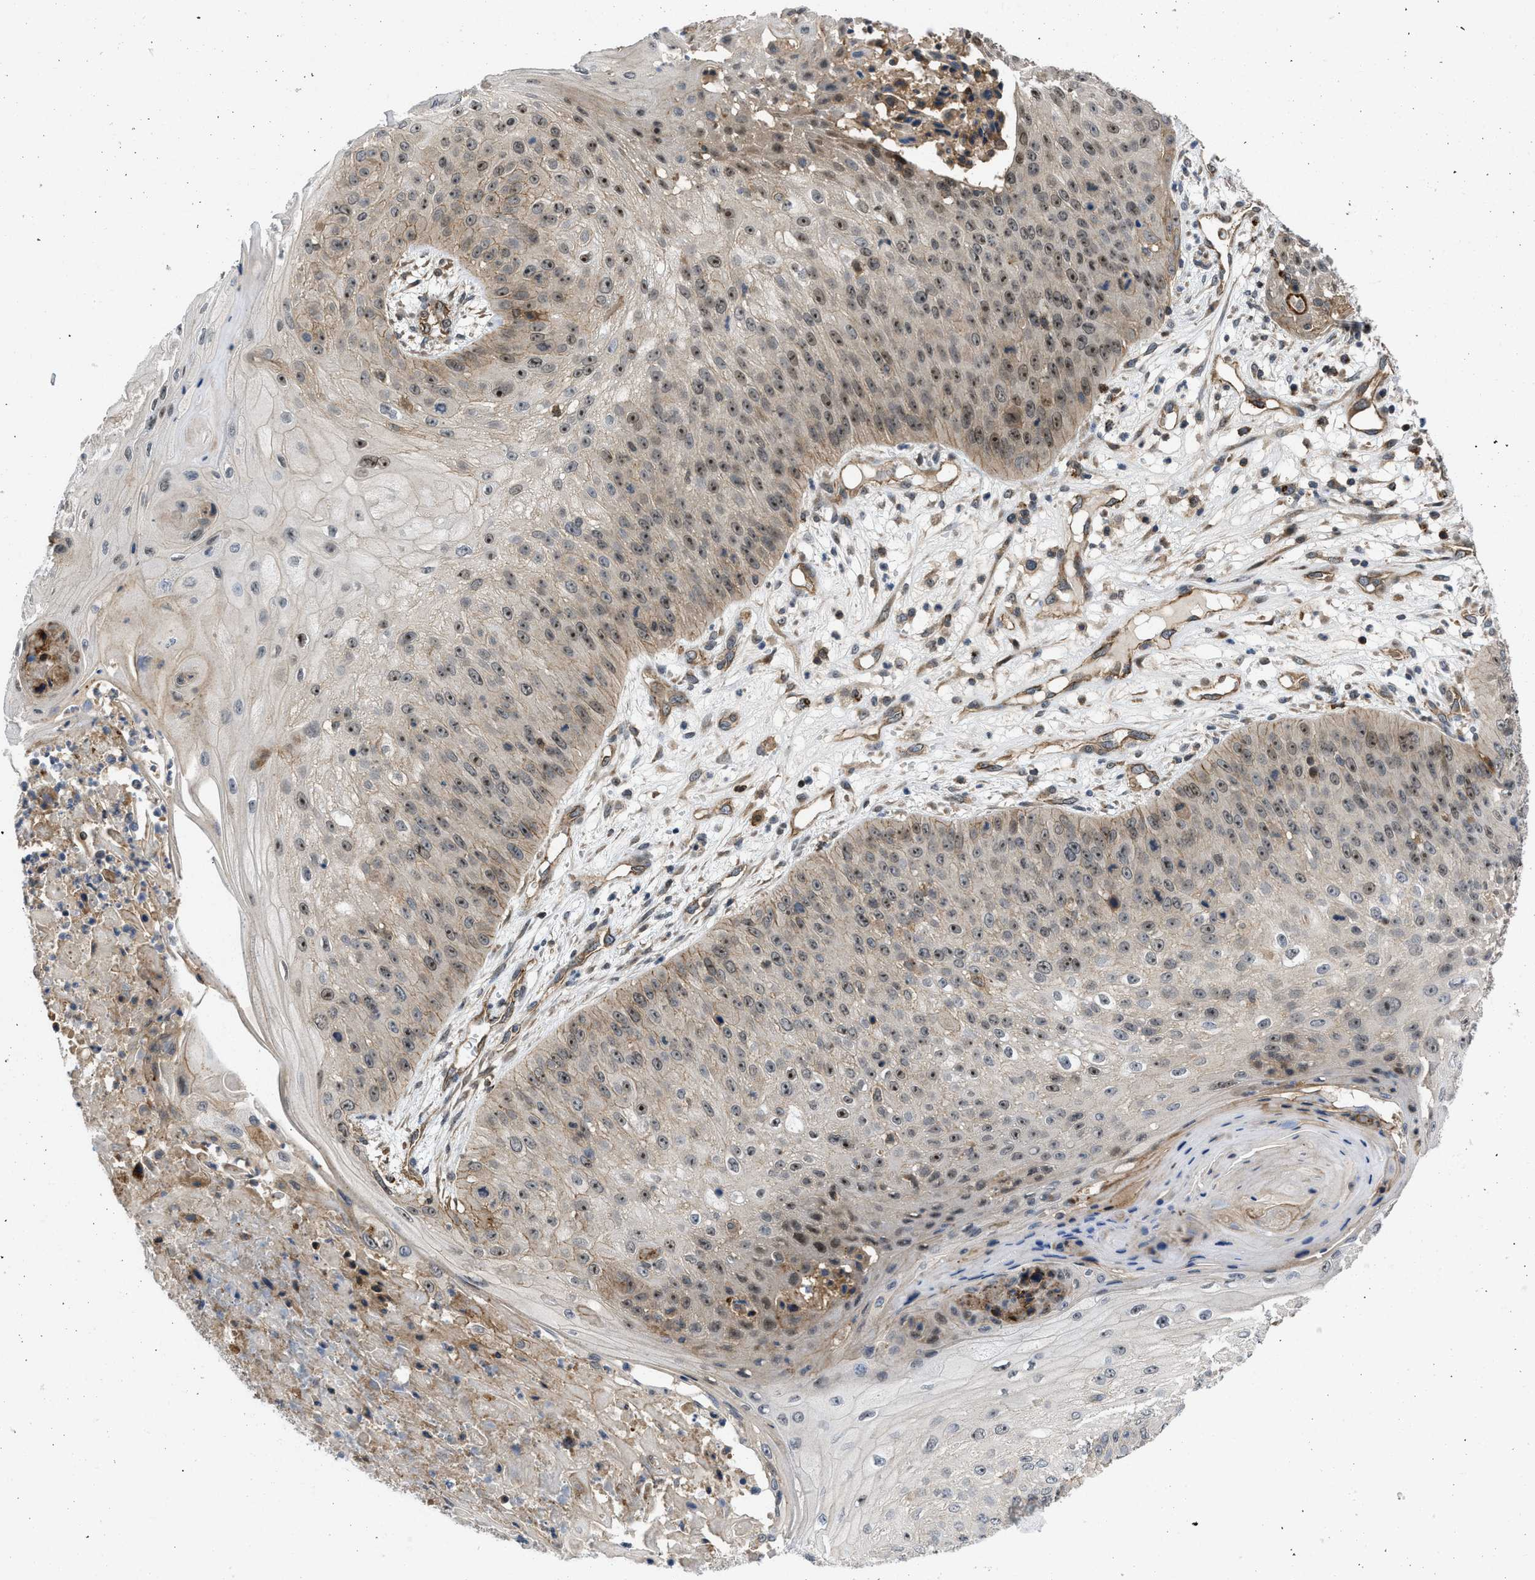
{"staining": {"intensity": "moderate", "quantity": ">75%", "location": "nuclear"}, "tissue": "skin cancer", "cell_type": "Tumor cells", "image_type": "cancer", "snomed": [{"axis": "morphology", "description": "Squamous cell carcinoma, NOS"}, {"axis": "topography", "description": "Skin"}], "caption": "Protein expression analysis of human skin squamous cell carcinoma reveals moderate nuclear expression in approximately >75% of tumor cells.", "gene": "GPATCH2L", "patient": {"sex": "female", "age": 80}}